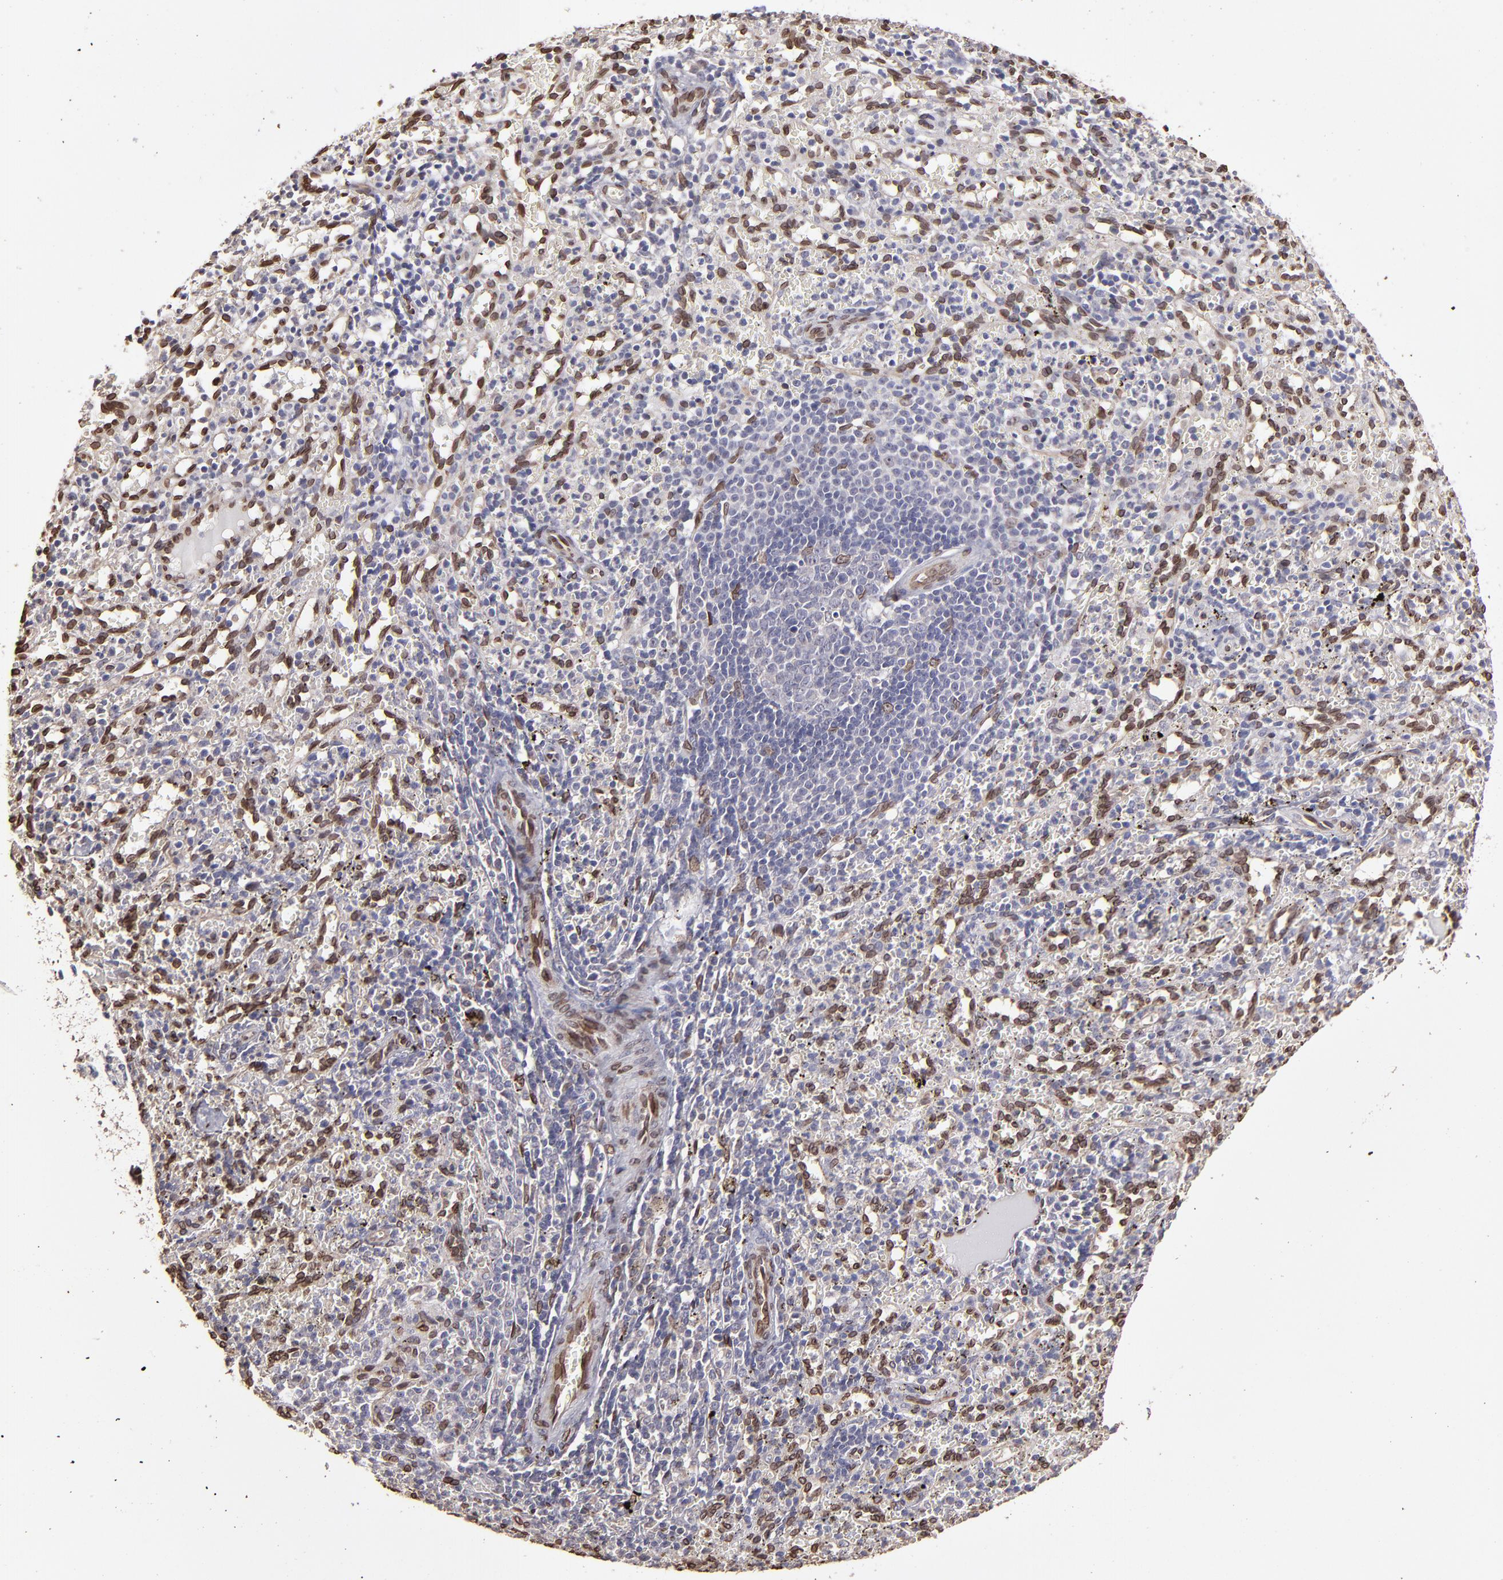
{"staining": {"intensity": "moderate", "quantity": "25%-75%", "location": "cytoplasmic/membranous,nuclear"}, "tissue": "spleen", "cell_type": "Cells in red pulp", "image_type": "normal", "snomed": [{"axis": "morphology", "description": "Normal tissue, NOS"}, {"axis": "topography", "description": "Spleen"}], "caption": "Immunohistochemistry staining of normal spleen, which displays medium levels of moderate cytoplasmic/membranous,nuclear positivity in approximately 25%-75% of cells in red pulp indicating moderate cytoplasmic/membranous,nuclear protein positivity. The staining was performed using DAB (3,3'-diaminobenzidine) (brown) for protein detection and nuclei were counterstained in hematoxylin (blue).", "gene": "PUM3", "patient": {"sex": "female", "age": 10}}